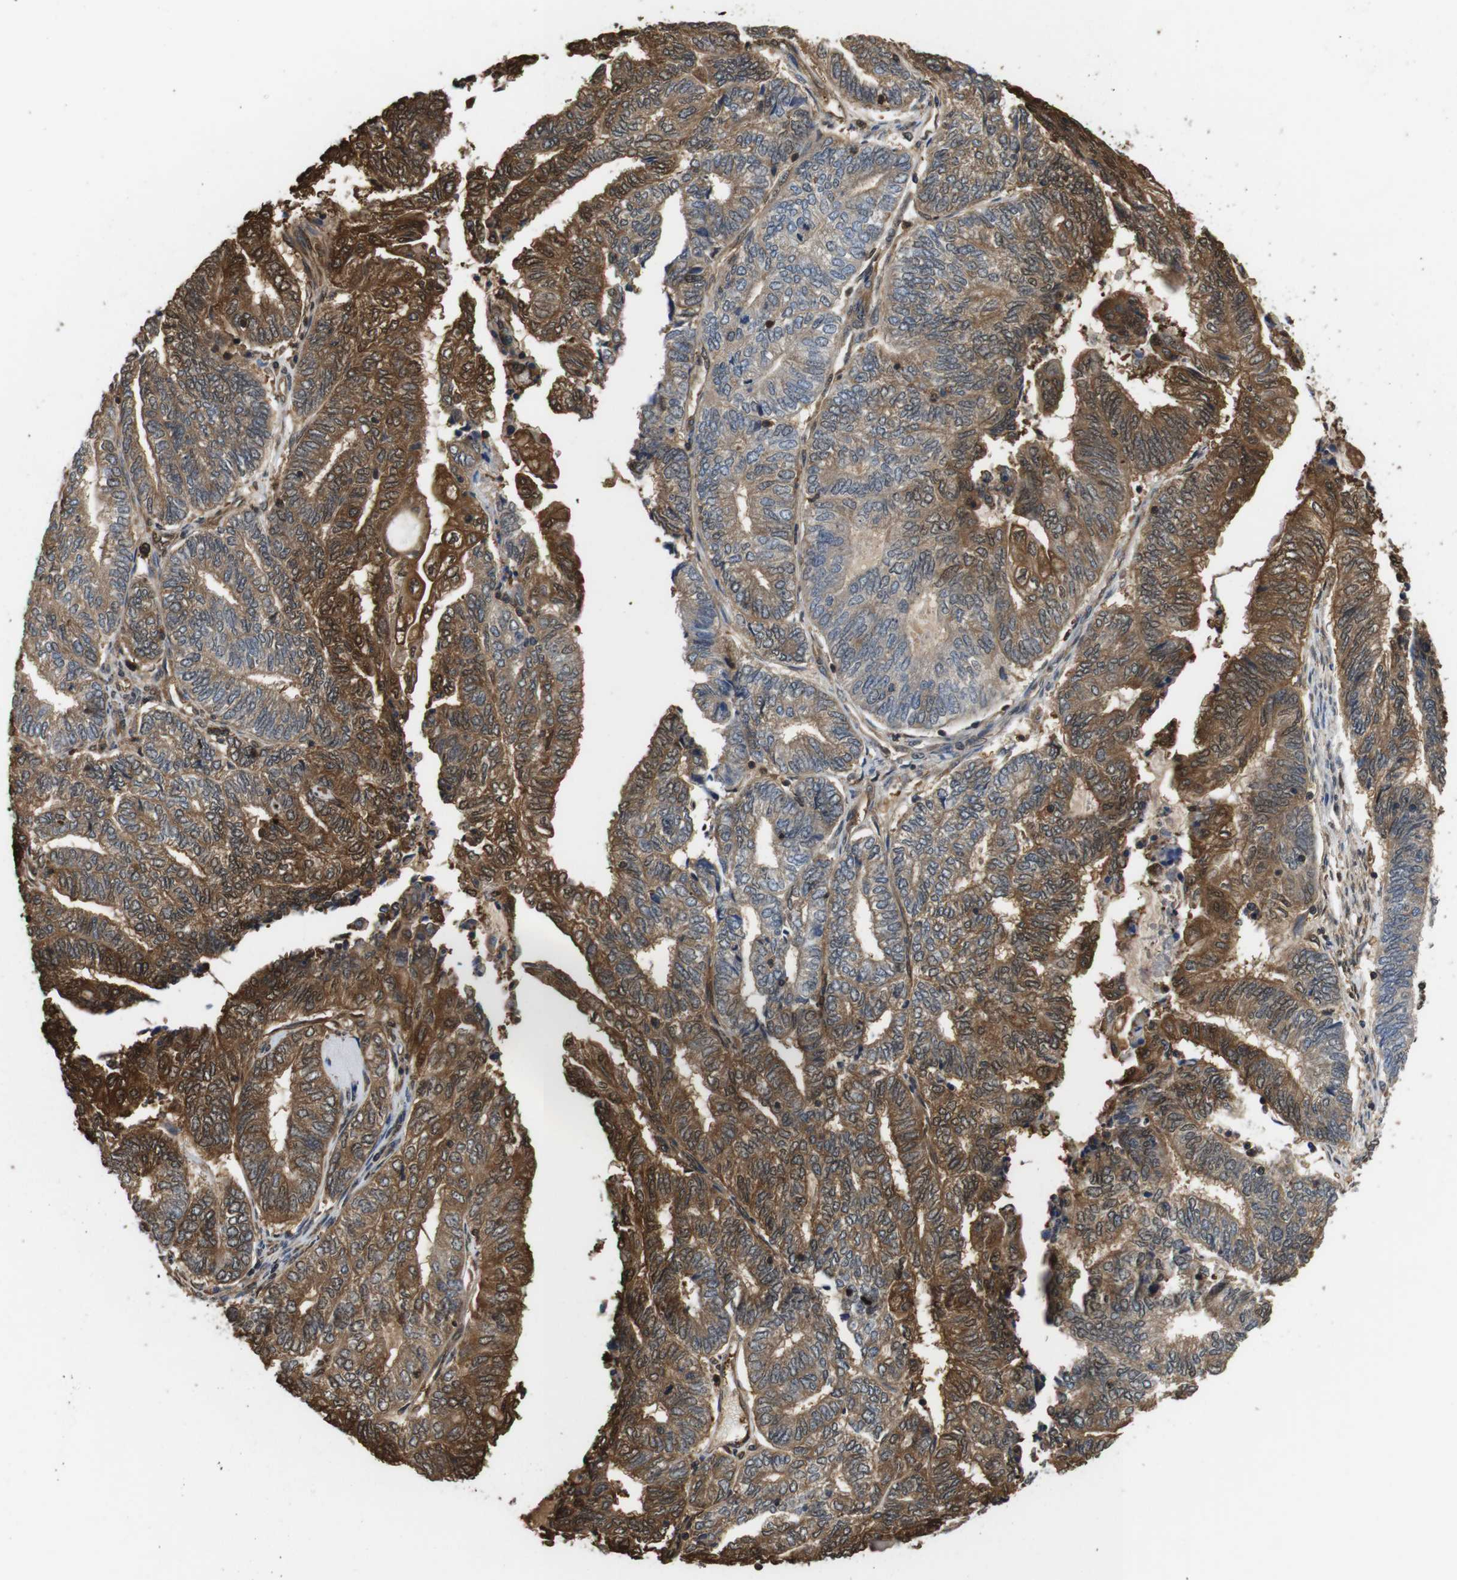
{"staining": {"intensity": "moderate", "quantity": ">75%", "location": "cytoplasmic/membranous,nuclear"}, "tissue": "endometrial cancer", "cell_type": "Tumor cells", "image_type": "cancer", "snomed": [{"axis": "morphology", "description": "Adenocarcinoma, NOS"}, {"axis": "topography", "description": "Uterus"}, {"axis": "topography", "description": "Endometrium"}], "caption": "High-power microscopy captured an IHC photomicrograph of endometrial cancer, revealing moderate cytoplasmic/membranous and nuclear positivity in about >75% of tumor cells.", "gene": "LDHA", "patient": {"sex": "female", "age": 70}}